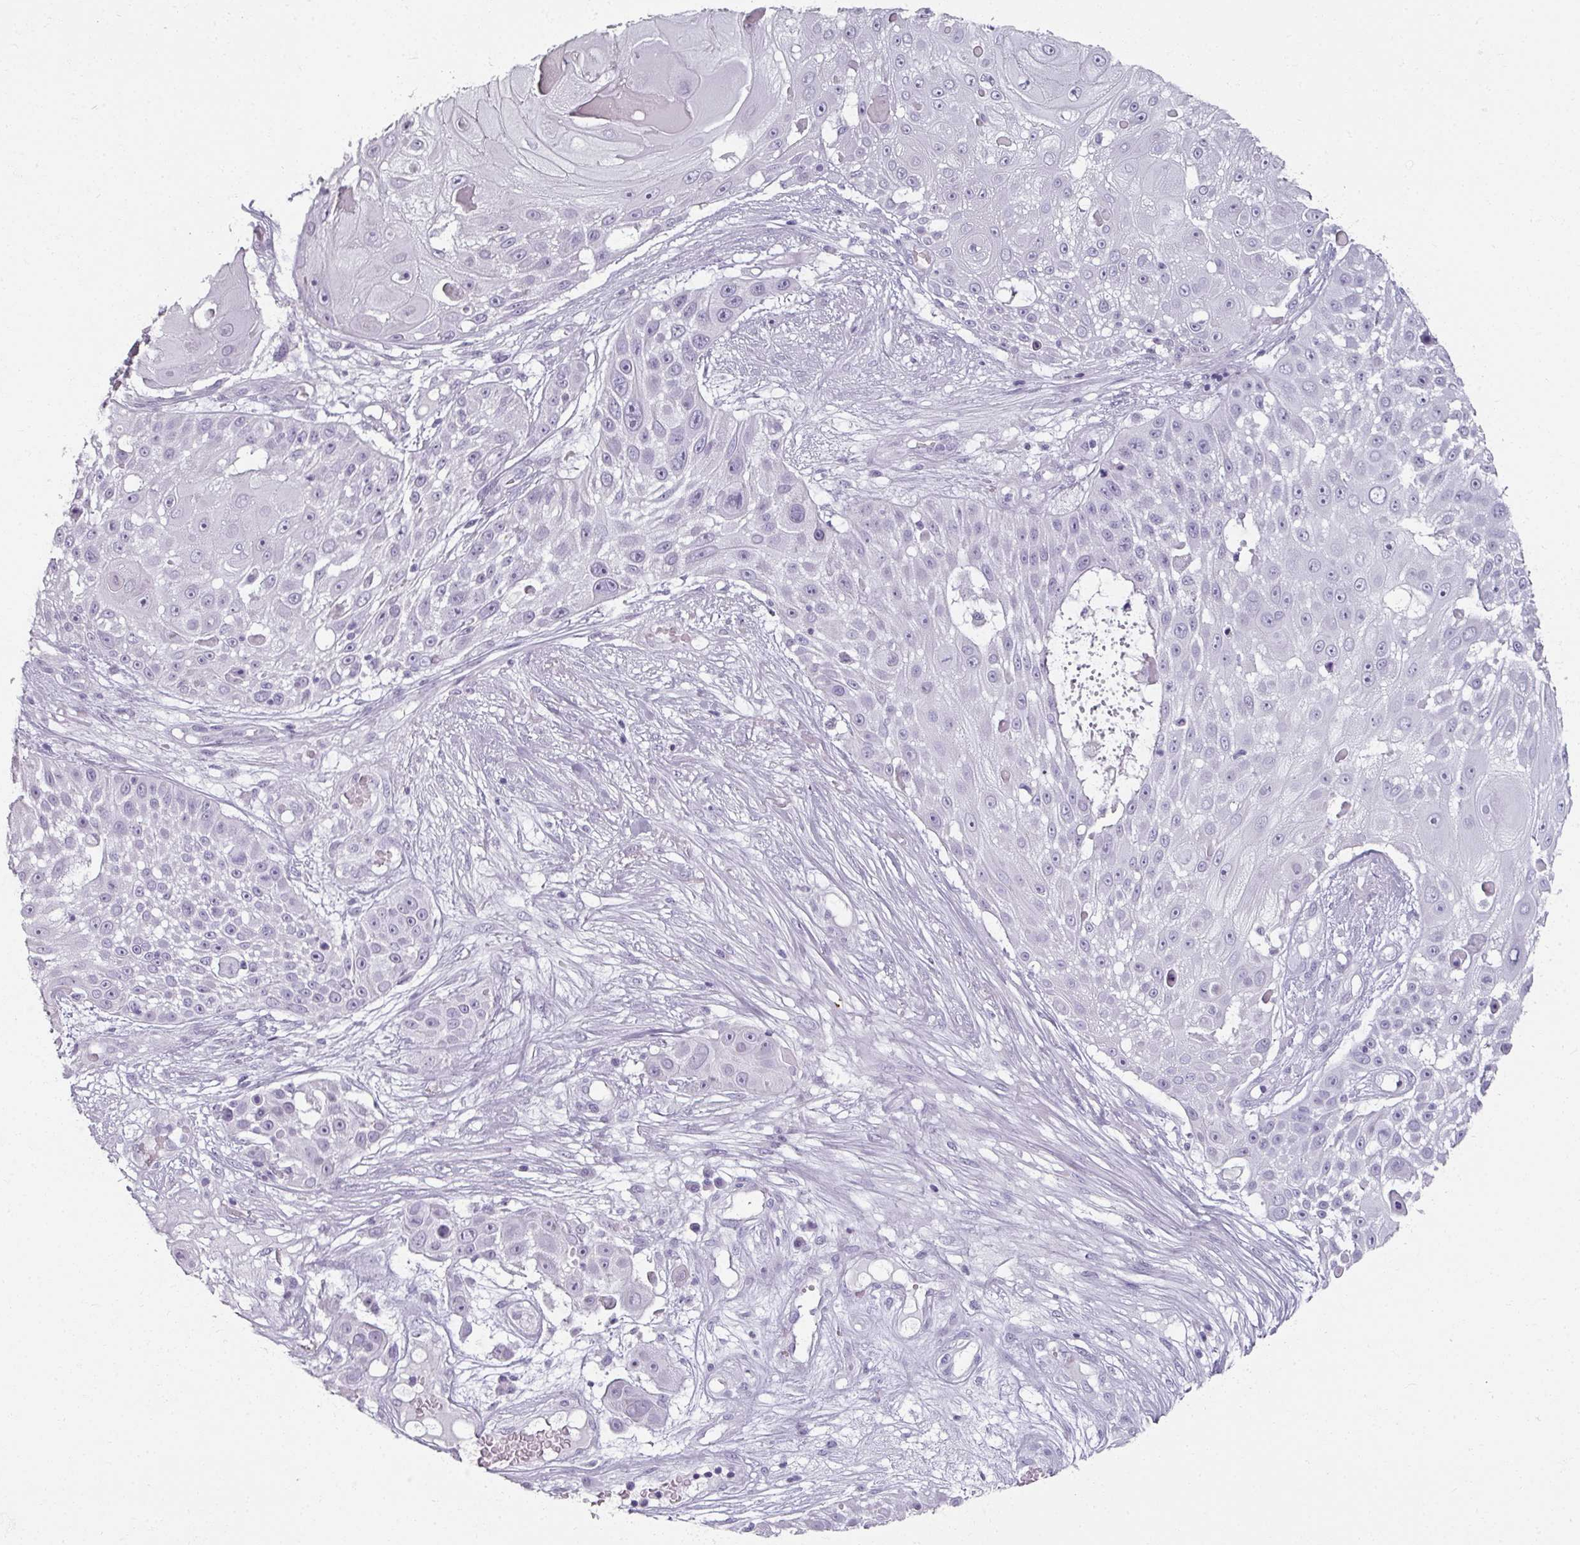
{"staining": {"intensity": "negative", "quantity": "none", "location": "none"}, "tissue": "skin cancer", "cell_type": "Tumor cells", "image_type": "cancer", "snomed": [{"axis": "morphology", "description": "Squamous cell carcinoma, NOS"}, {"axis": "topography", "description": "Skin"}], "caption": "DAB (3,3'-diaminobenzidine) immunohistochemical staining of human skin squamous cell carcinoma shows no significant staining in tumor cells.", "gene": "REG3G", "patient": {"sex": "female", "age": 86}}